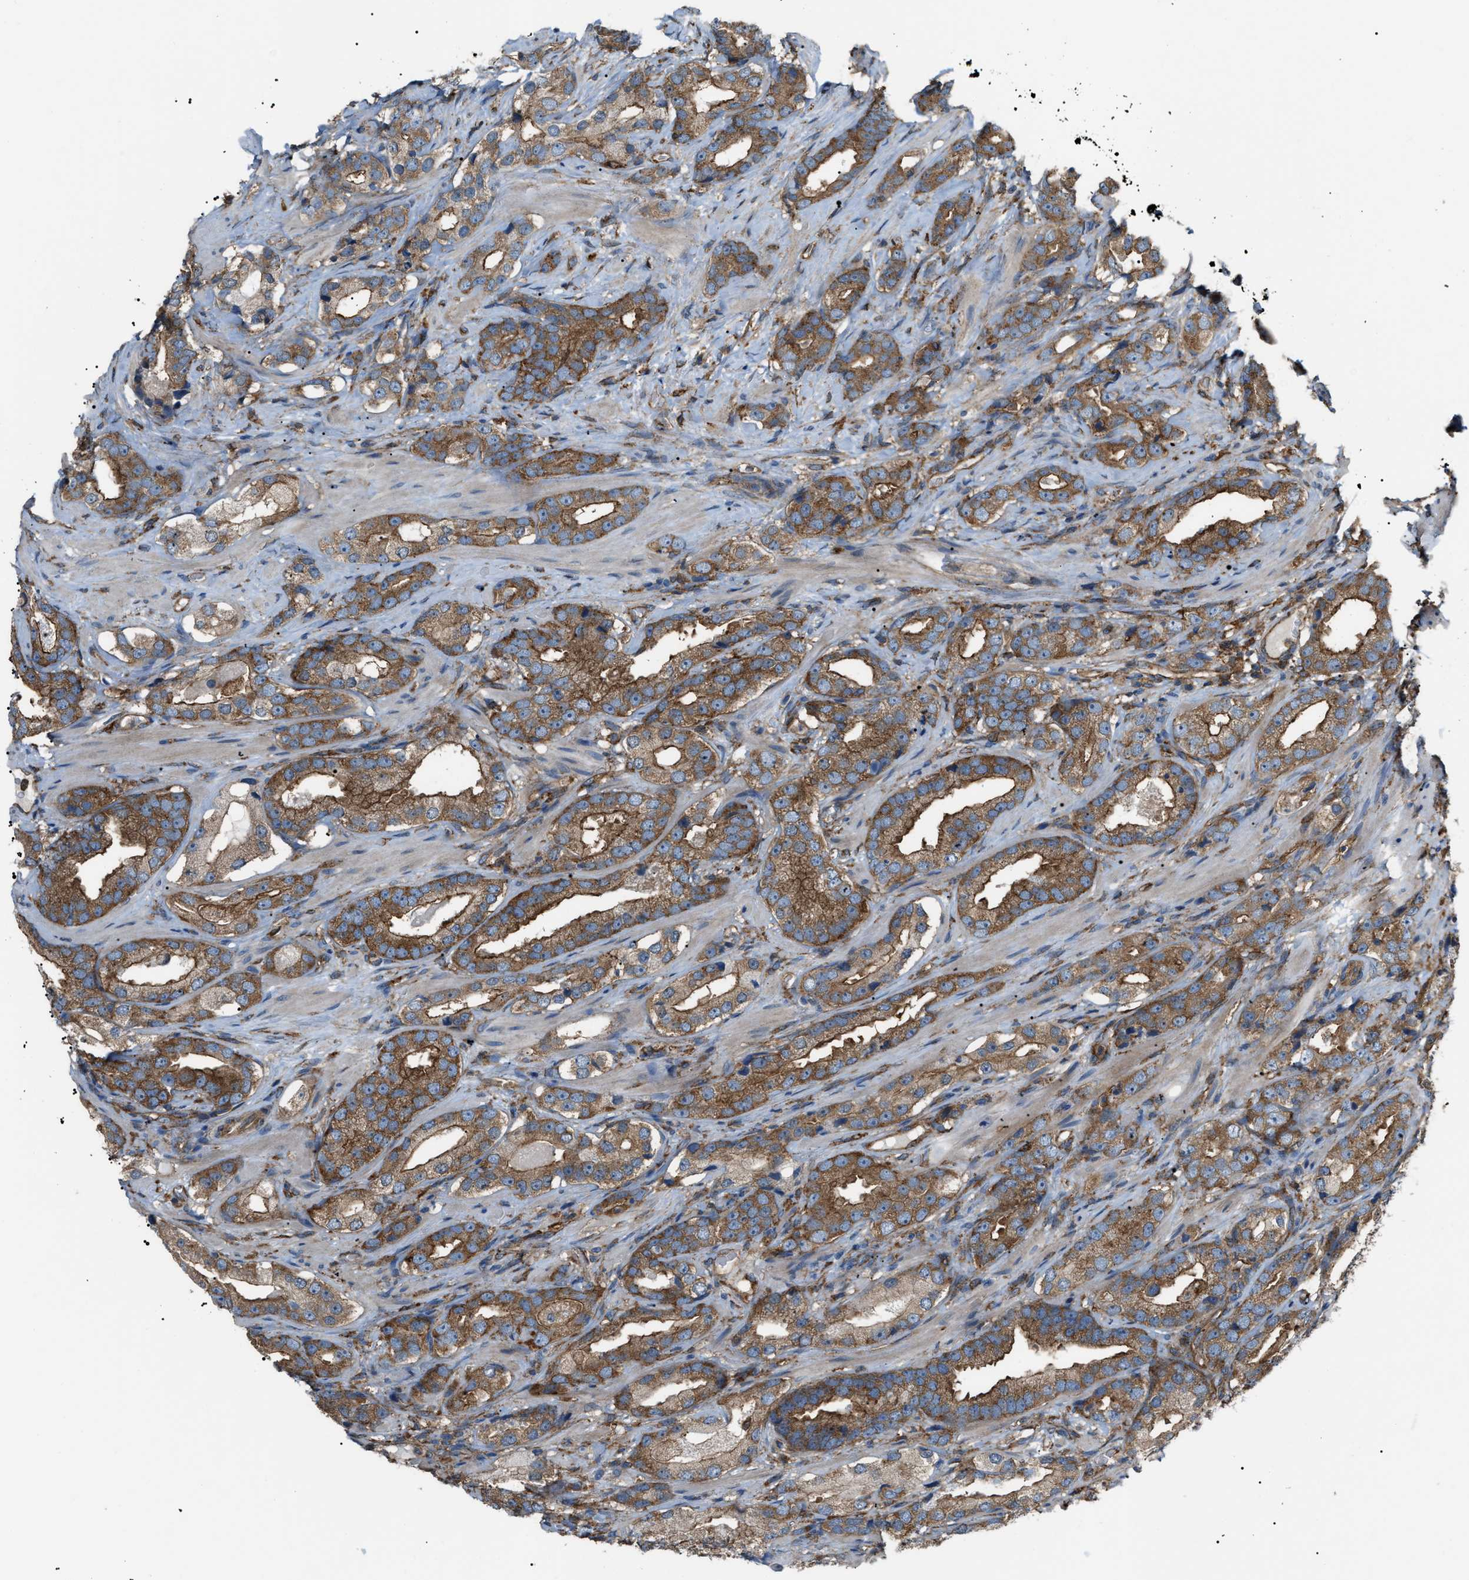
{"staining": {"intensity": "strong", "quantity": ">75%", "location": "cytoplasmic/membranous"}, "tissue": "prostate cancer", "cell_type": "Tumor cells", "image_type": "cancer", "snomed": [{"axis": "morphology", "description": "Adenocarcinoma, High grade"}, {"axis": "topography", "description": "Prostate"}], "caption": "Protein staining of high-grade adenocarcinoma (prostate) tissue demonstrates strong cytoplasmic/membranous expression in about >75% of tumor cells. (DAB IHC, brown staining for protein, blue staining for nuclei).", "gene": "PICALM", "patient": {"sex": "male", "age": 63}}